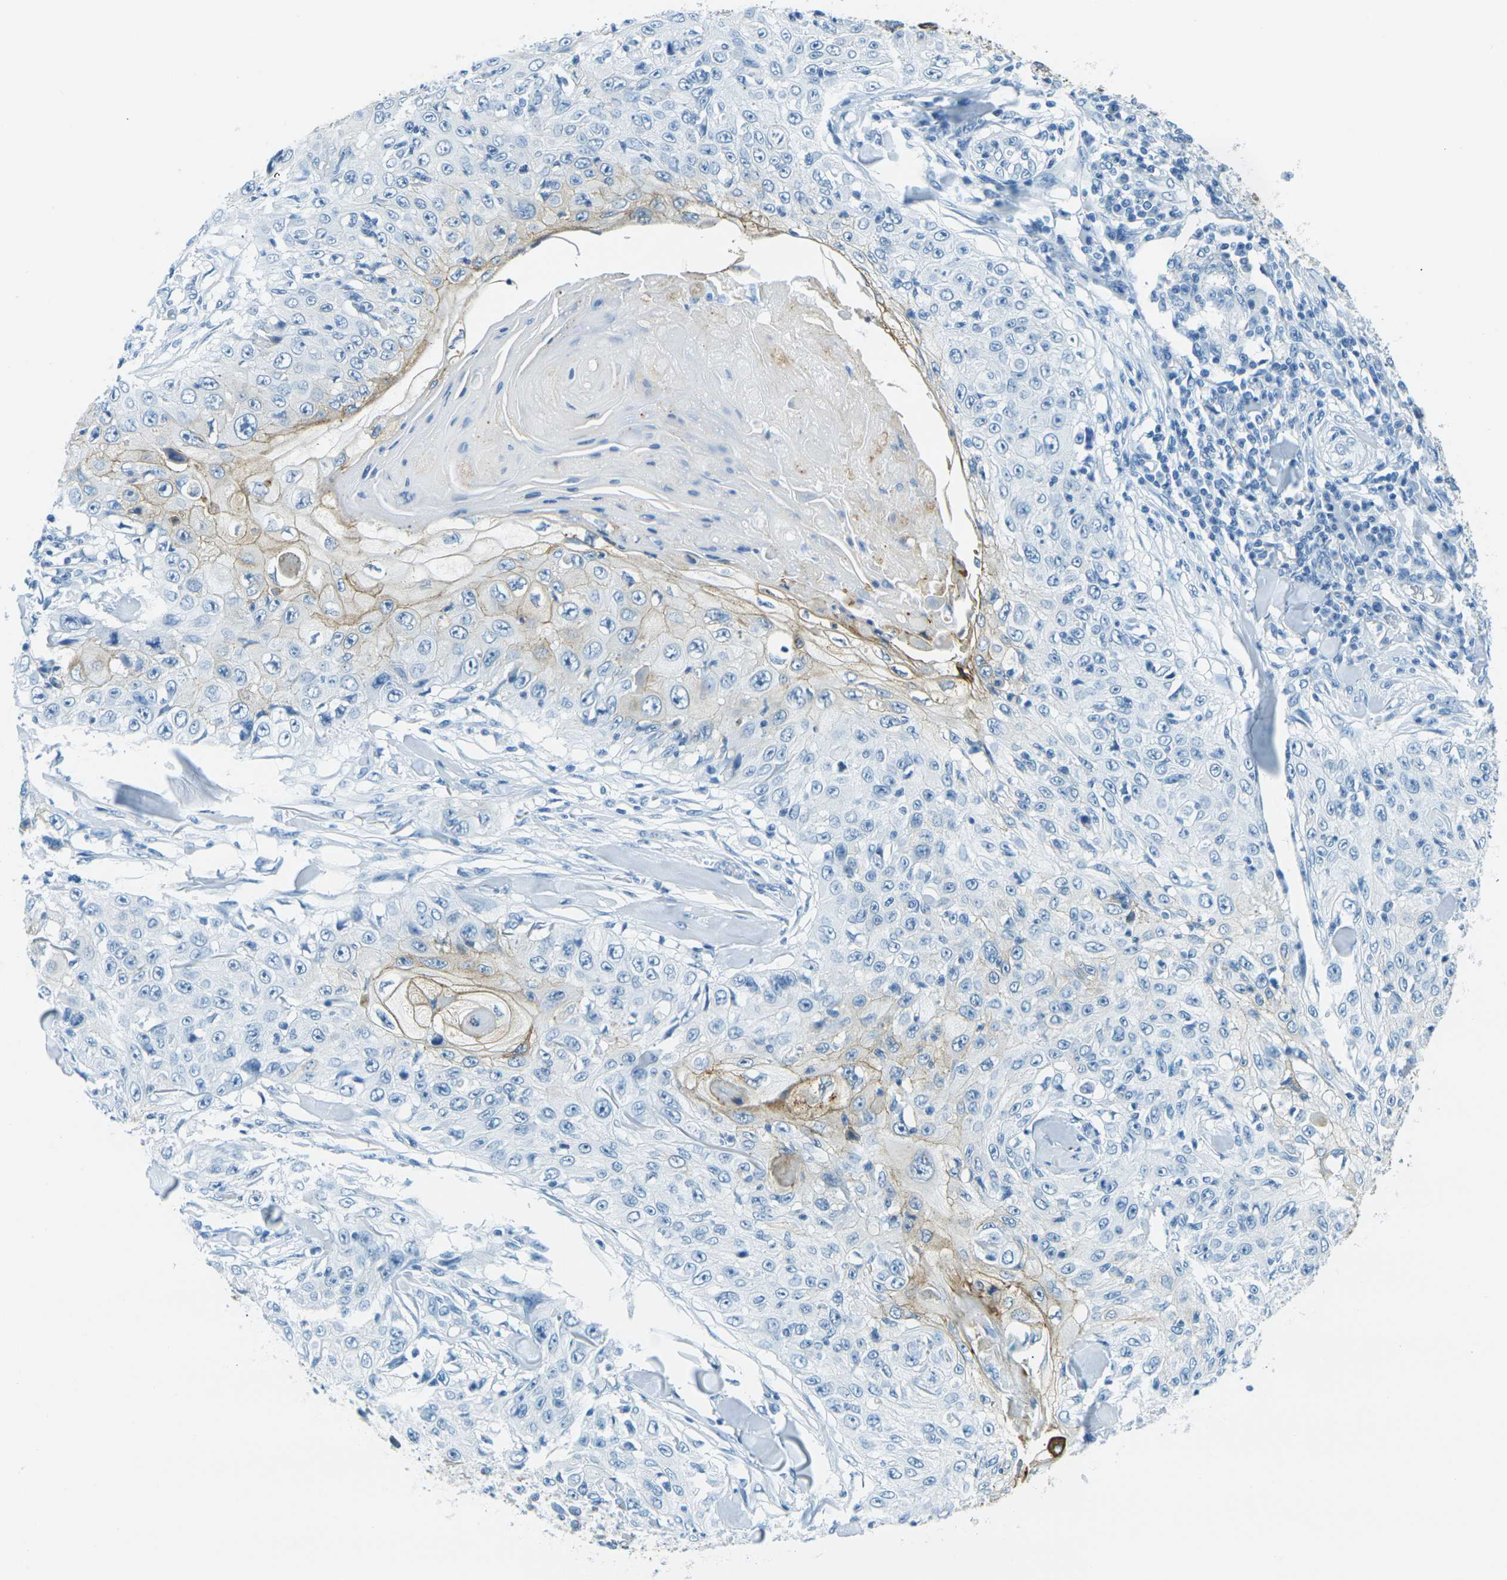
{"staining": {"intensity": "negative", "quantity": "none", "location": "none"}, "tissue": "skin cancer", "cell_type": "Tumor cells", "image_type": "cancer", "snomed": [{"axis": "morphology", "description": "Squamous cell carcinoma, NOS"}, {"axis": "topography", "description": "Skin"}], "caption": "High power microscopy image of an IHC photomicrograph of skin cancer (squamous cell carcinoma), revealing no significant positivity in tumor cells.", "gene": "OCLN", "patient": {"sex": "male", "age": 86}}